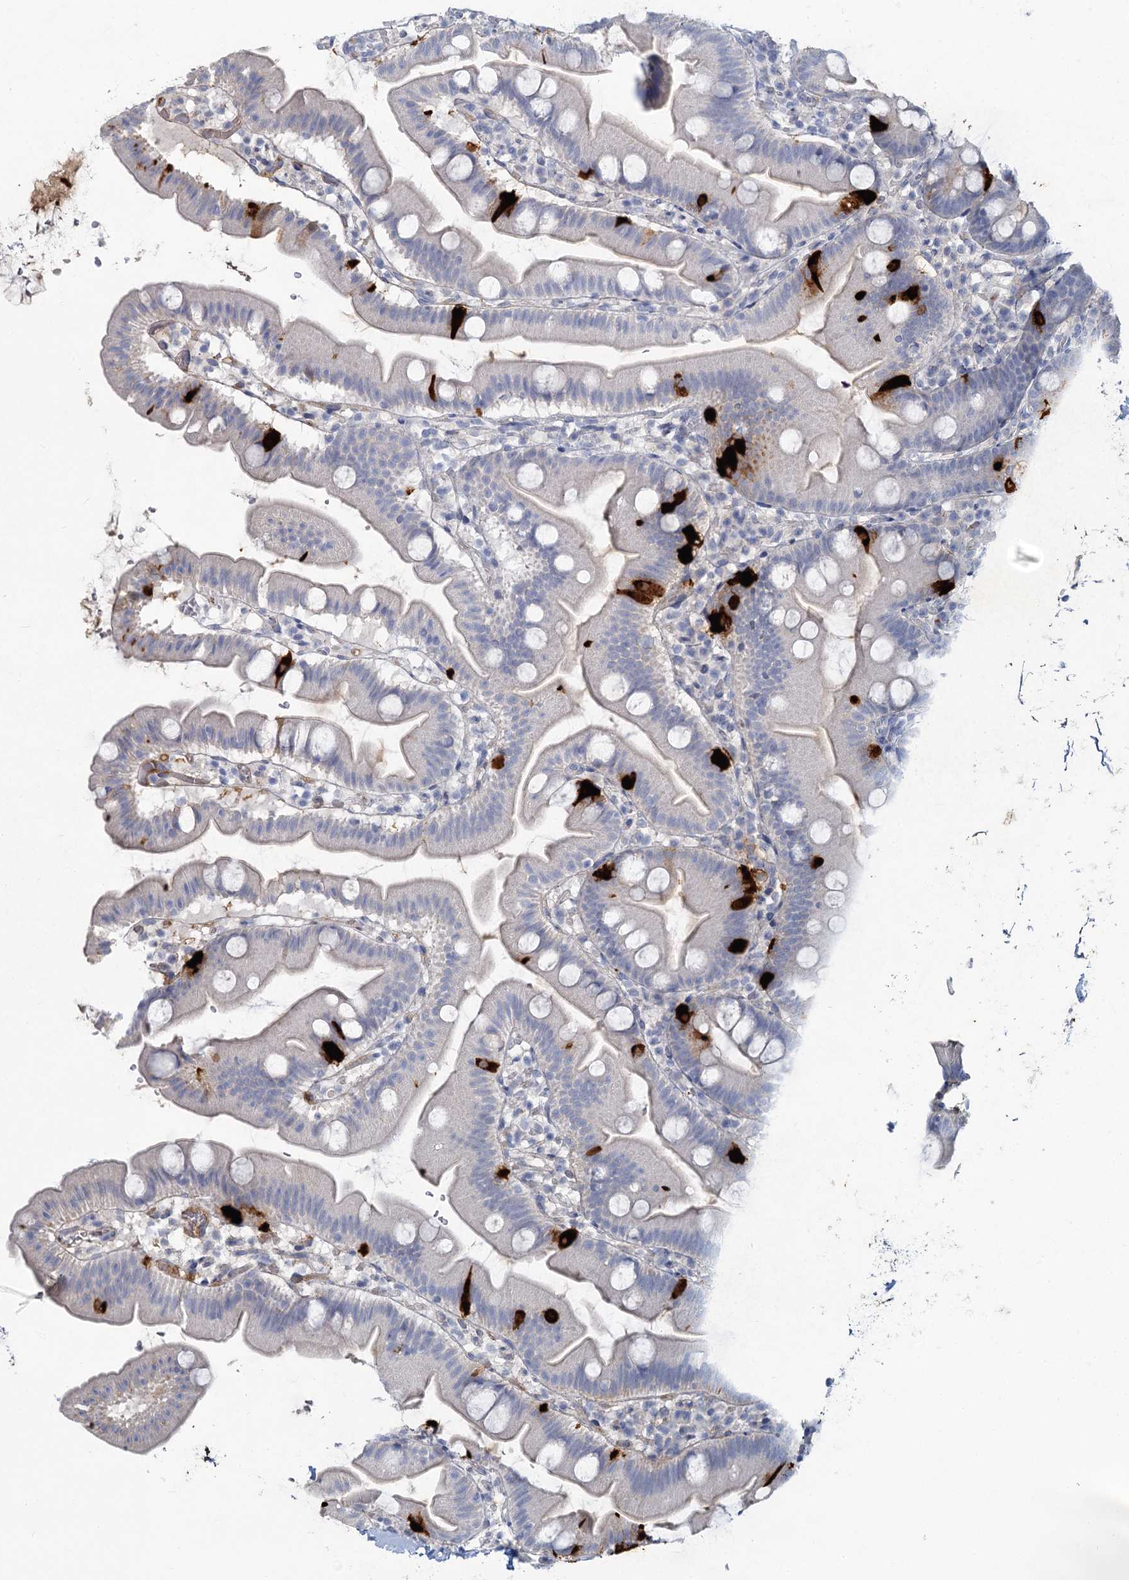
{"staining": {"intensity": "strong", "quantity": "<25%", "location": "cytoplasmic/membranous"}, "tissue": "small intestine", "cell_type": "Glandular cells", "image_type": "normal", "snomed": [{"axis": "morphology", "description": "Normal tissue, NOS"}, {"axis": "topography", "description": "Small intestine"}], "caption": "An immunohistochemistry micrograph of normal tissue is shown. Protein staining in brown labels strong cytoplasmic/membranous positivity in small intestine within glandular cells. (Brightfield microscopy of DAB IHC at high magnification).", "gene": "CHGA", "patient": {"sex": "female", "age": 68}}